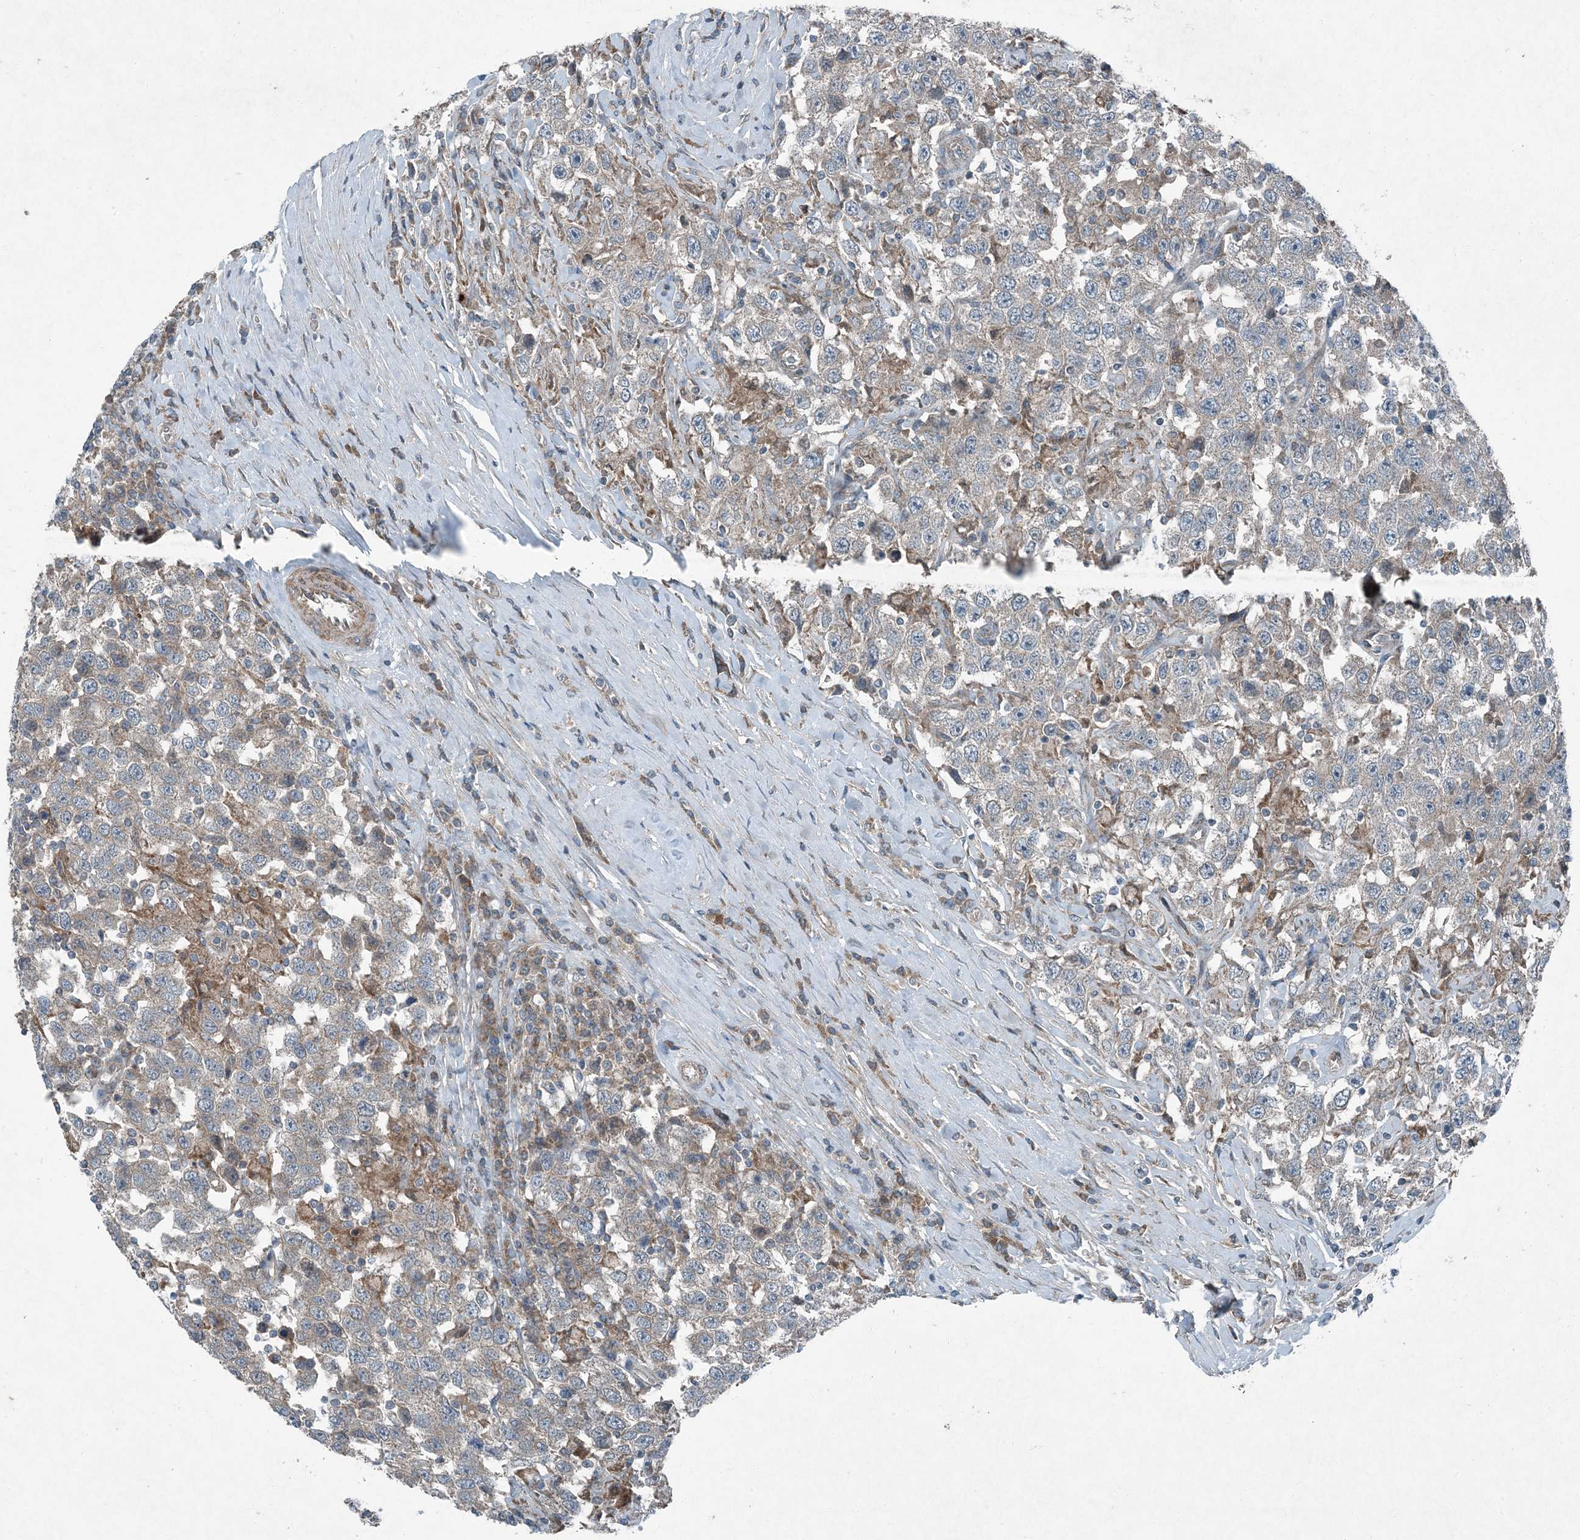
{"staining": {"intensity": "weak", "quantity": "<25%", "location": "cytoplasmic/membranous"}, "tissue": "testis cancer", "cell_type": "Tumor cells", "image_type": "cancer", "snomed": [{"axis": "morphology", "description": "Seminoma, NOS"}, {"axis": "topography", "description": "Testis"}], "caption": "IHC micrograph of neoplastic tissue: testis cancer stained with DAB (3,3'-diaminobenzidine) reveals no significant protein expression in tumor cells. (DAB (3,3'-diaminobenzidine) immunohistochemistry with hematoxylin counter stain).", "gene": "APOM", "patient": {"sex": "male", "age": 41}}